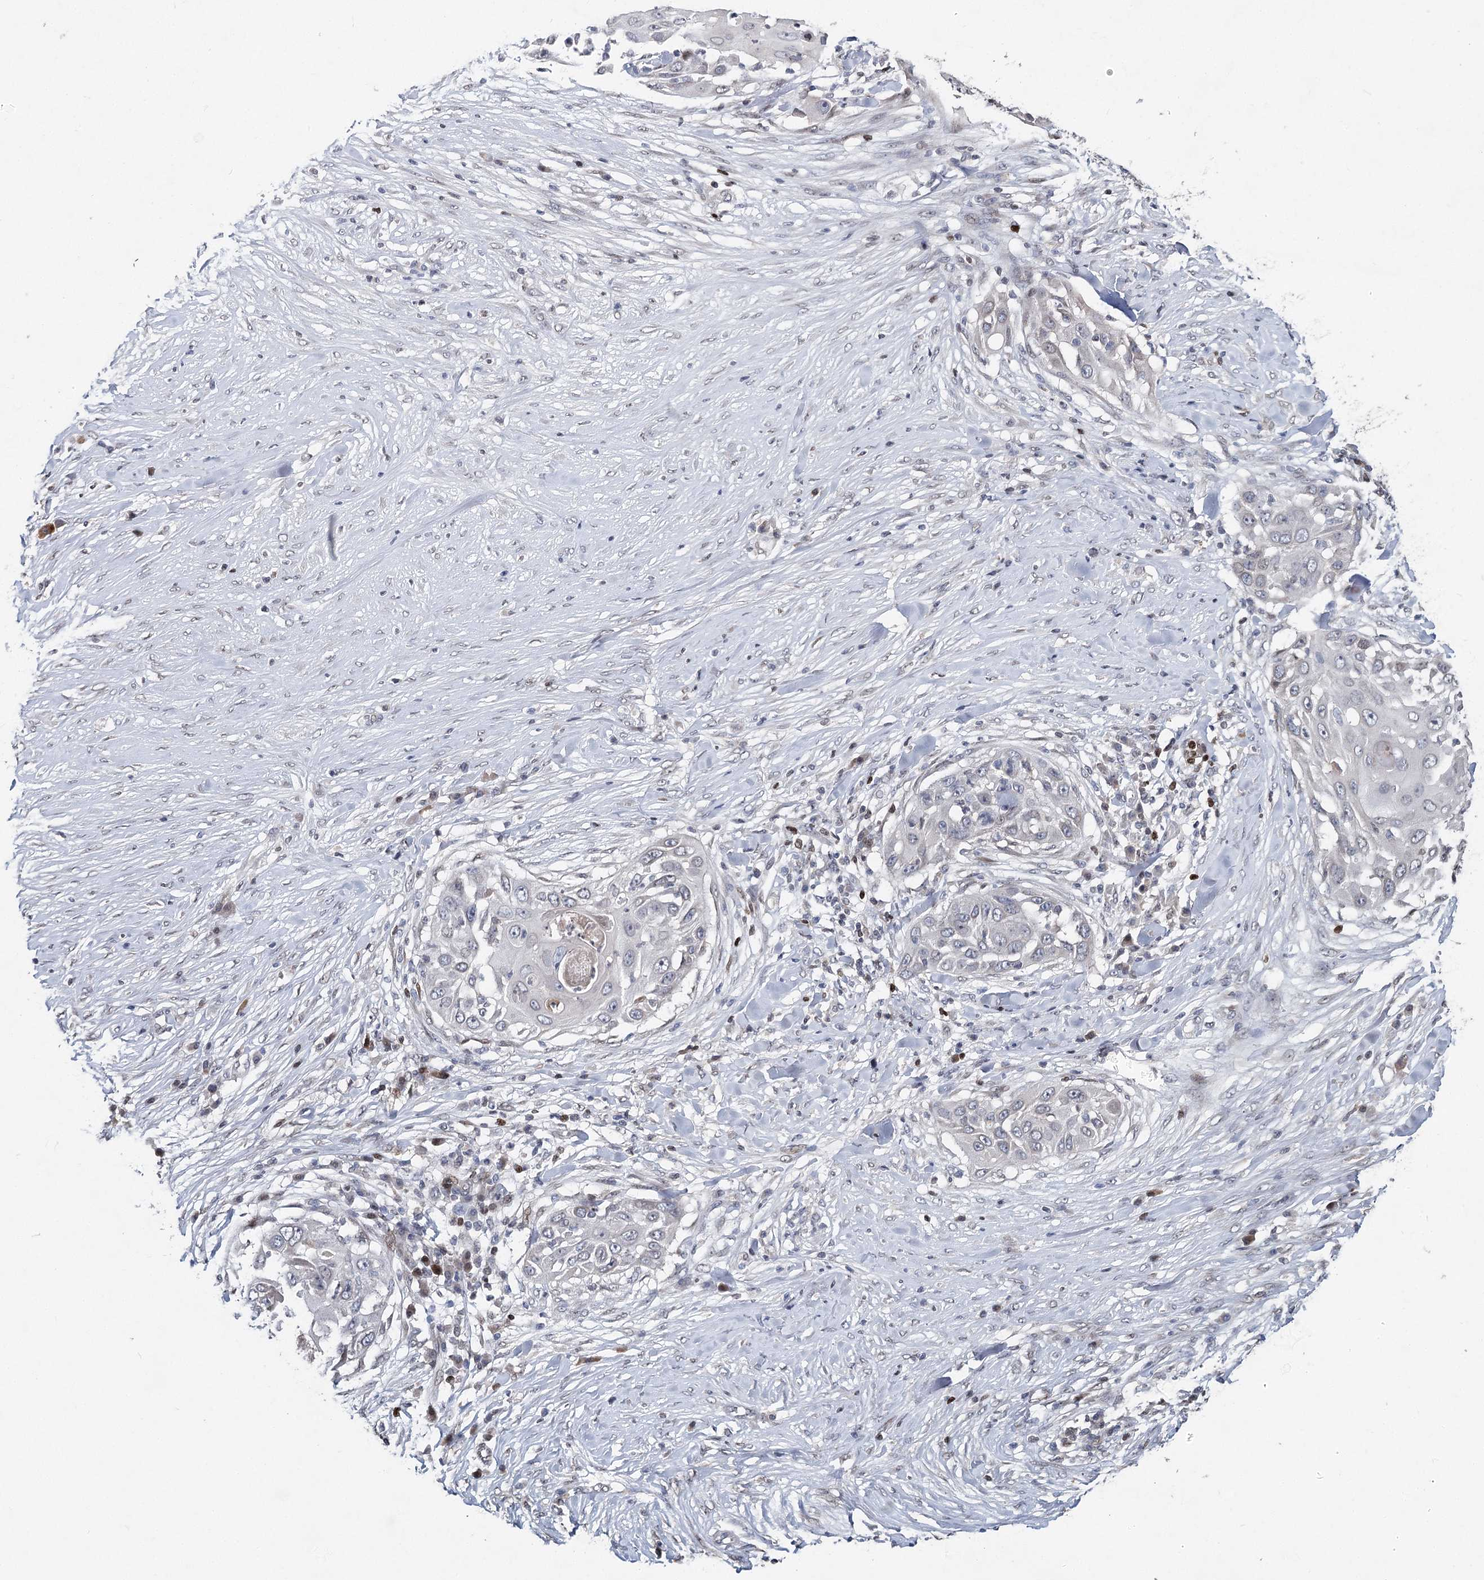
{"staining": {"intensity": "negative", "quantity": "none", "location": "none"}, "tissue": "skin cancer", "cell_type": "Tumor cells", "image_type": "cancer", "snomed": [{"axis": "morphology", "description": "Squamous cell carcinoma, NOS"}, {"axis": "topography", "description": "Skin"}], "caption": "Photomicrograph shows no protein staining in tumor cells of skin squamous cell carcinoma tissue.", "gene": "FRMD4A", "patient": {"sex": "female", "age": 44}}